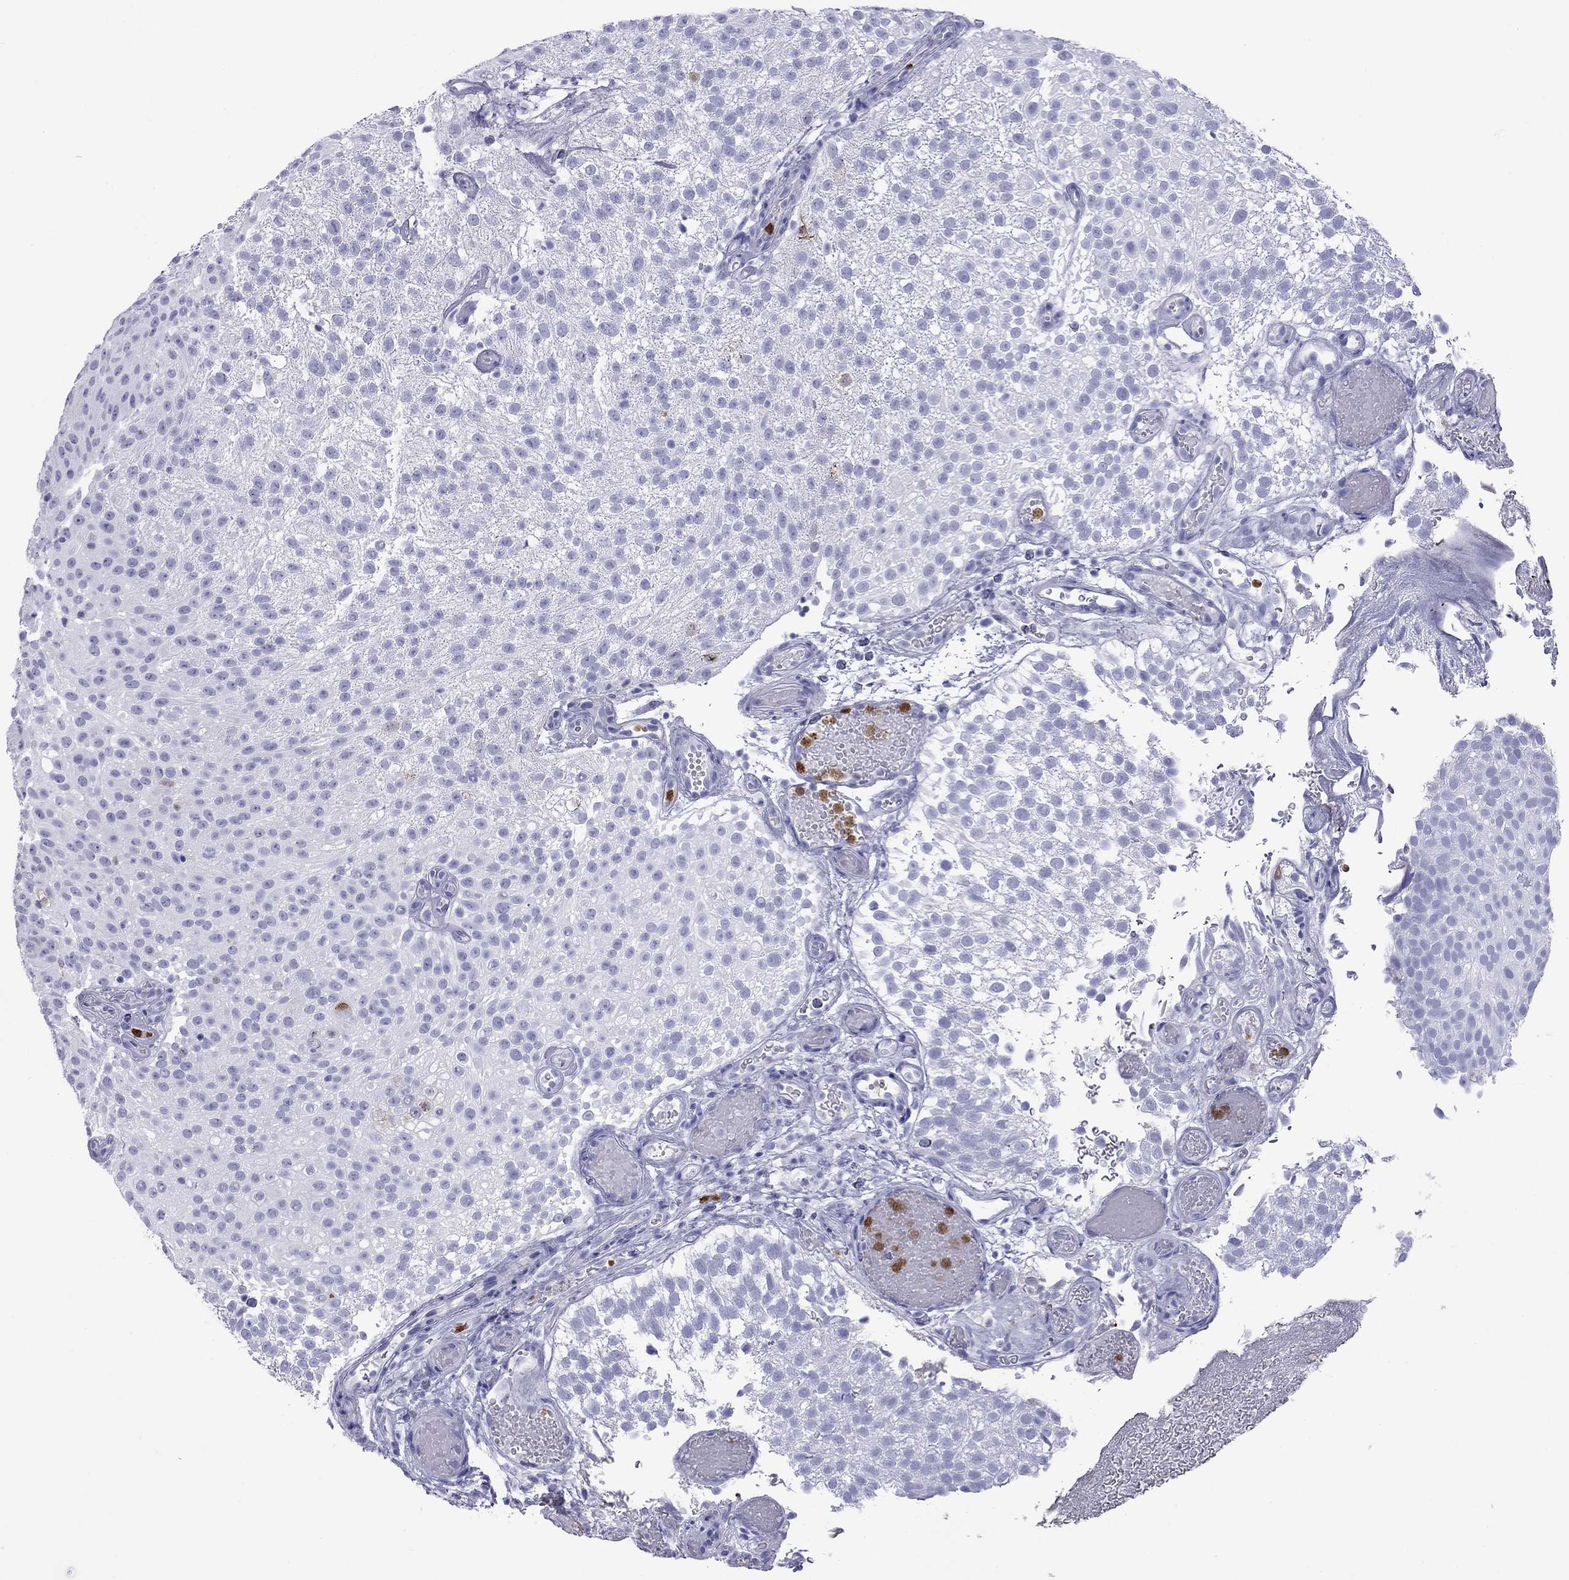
{"staining": {"intensity": "negative", "quantity": "none", "location": "none"}, "tissue": "urothelial cancer", "cell_type": "Tumor cells", "image_type": "cancer", "snomed": [{"axis": "morphology", "description": "Urothelial carcinoma, Low grade"}, {"axis": "topography", "description": "Urinary bladder"}], "caption": "High power microscopy image of an immunohistochemistry micrograph of low-grade urothelial carcinoma, revealing no significant positivity in tumor cells.", "gene": "SLAMF1", "patient": {"sex": "male", "age": 78}}